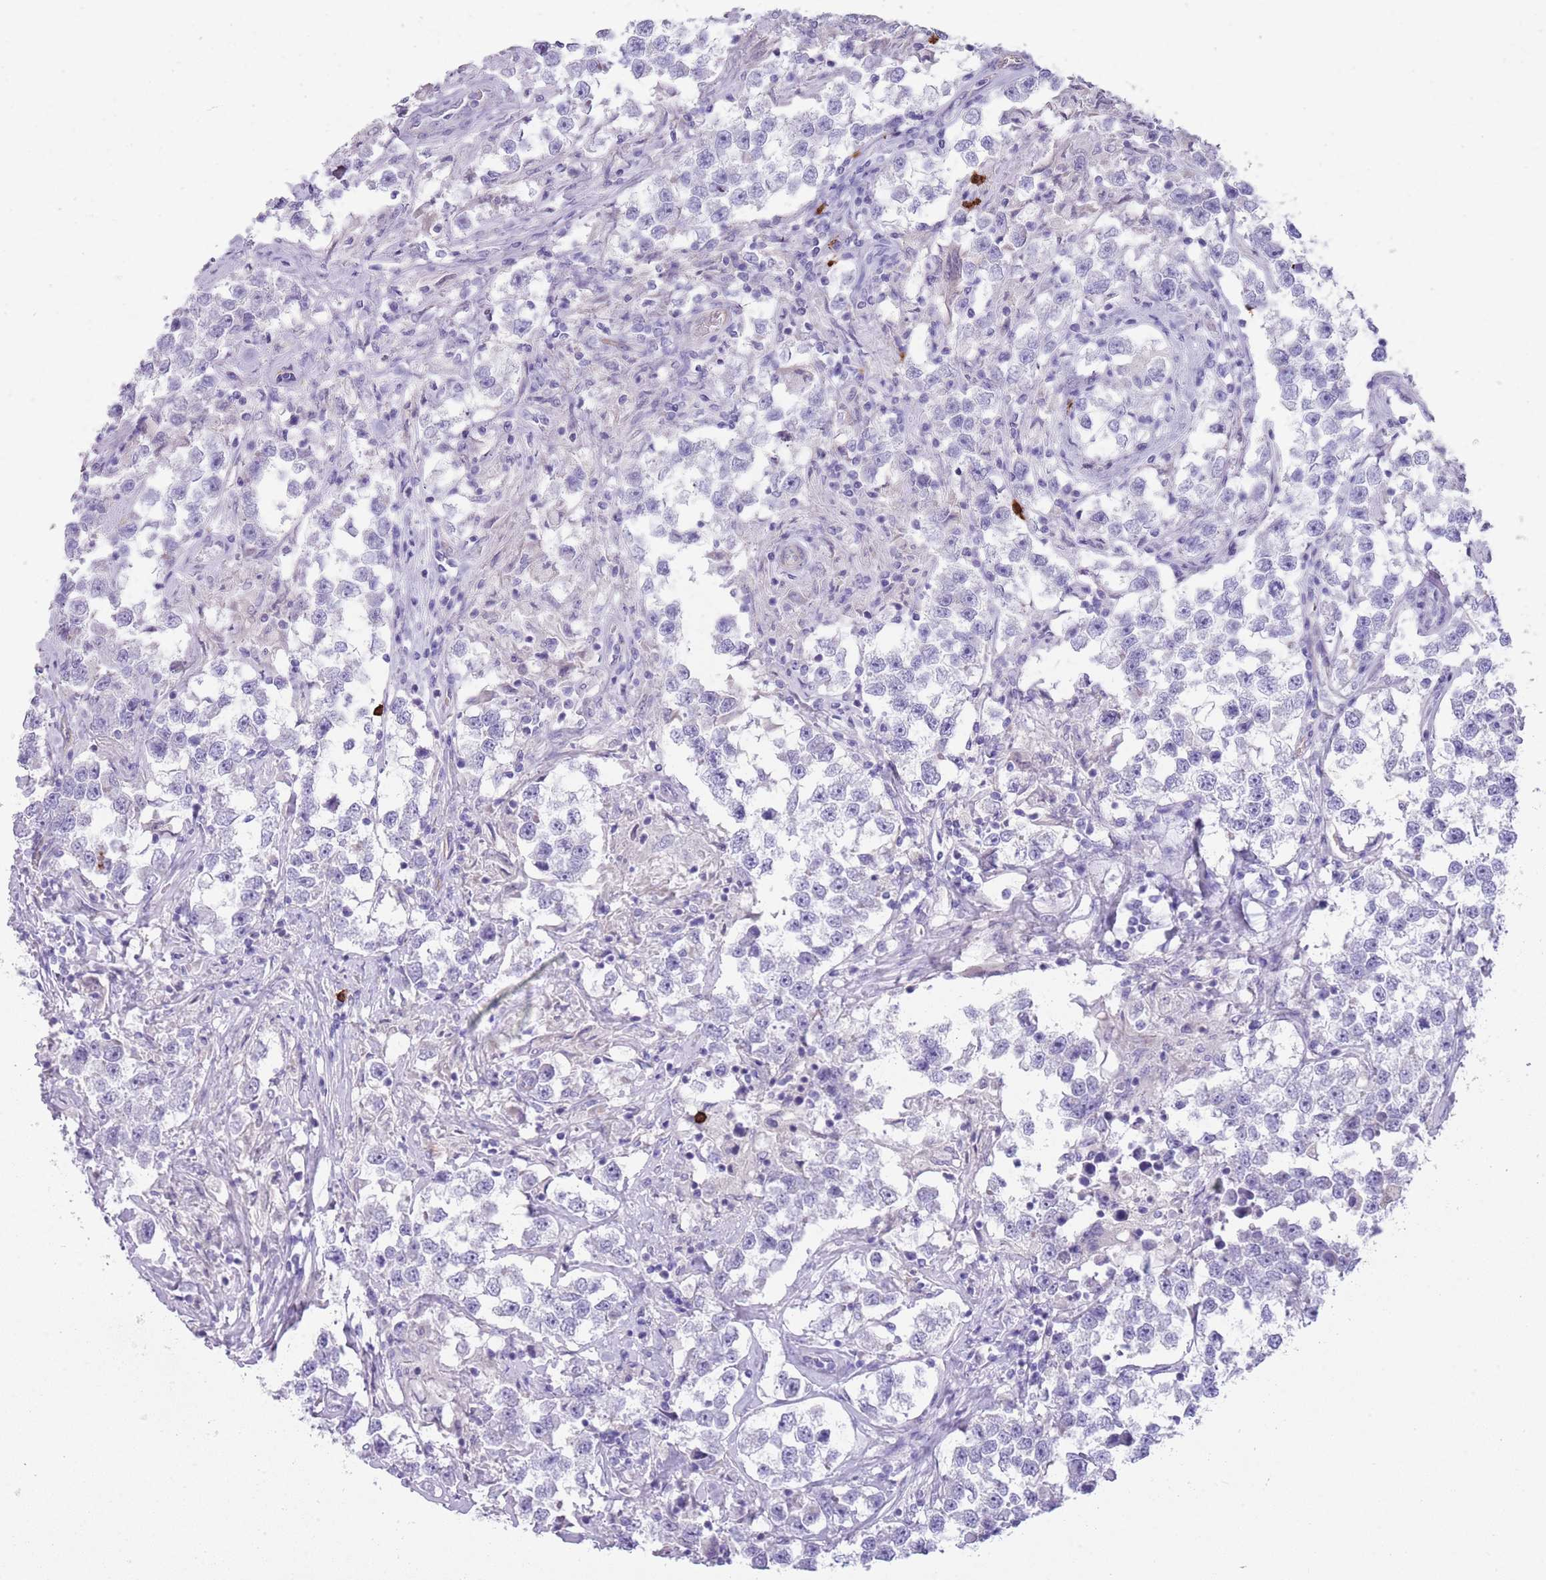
{"staining": {"intensity": "negative", "quantity": "none", "location": "none"}, "tissue": "testis cancer", "cell_type": "Tumor cells", "image_type": "cancer", "snomed": [{"axis": "morphology", "description": "Seminoma, NOS"}, {"axis": "topography", "description": "Testis"}], "caption": "Immunohistochemistry of testis cancer exhibits no staining in tumor cells.", "gene": "TSGA13", "patient": {"sex": "male", "age": 46}}